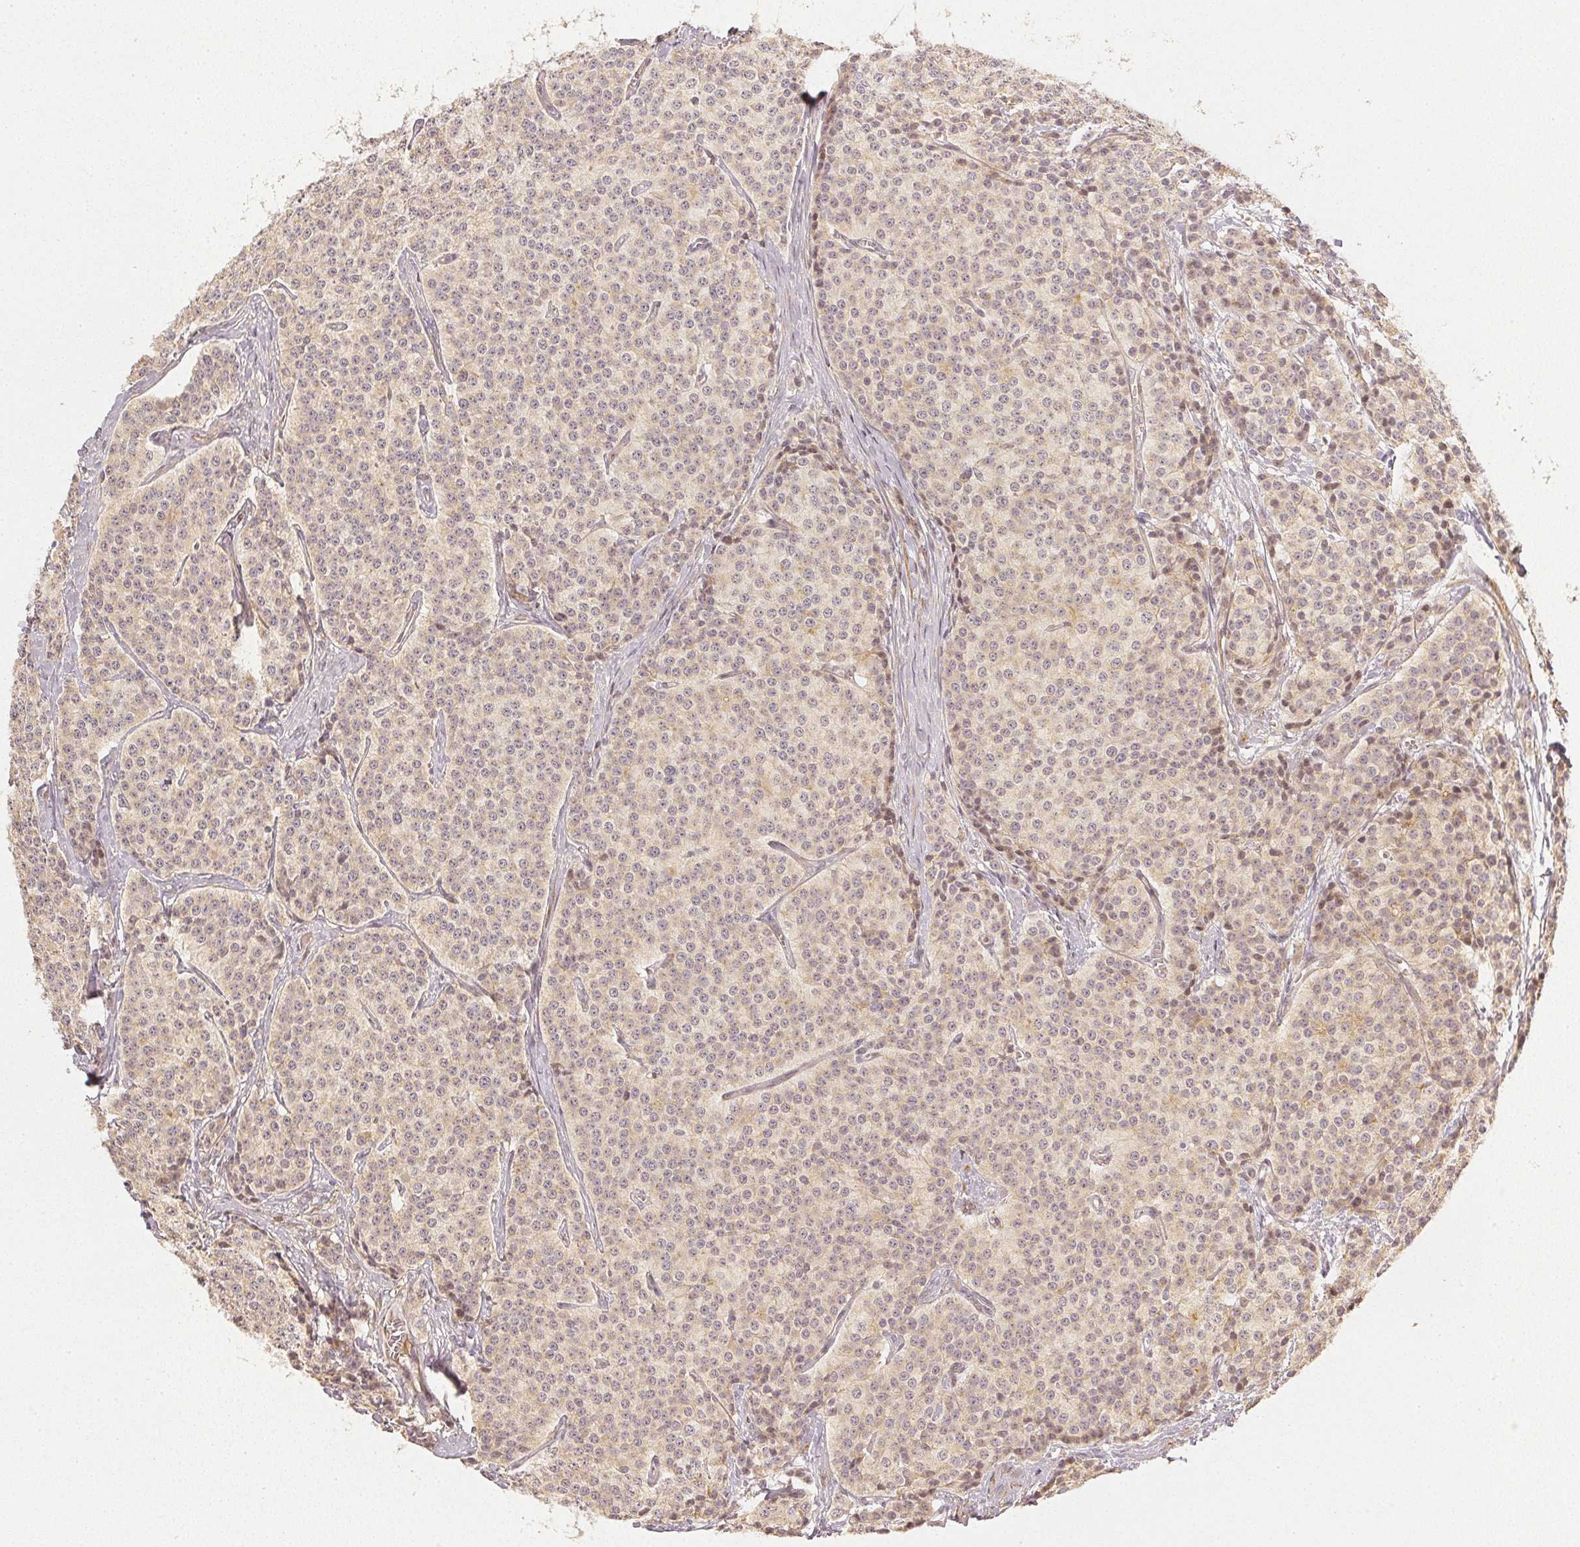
{"staining": {"intensity": "negative", "quantity": "none", "location": "none"}, "tissue": "carcinoid", "cell_type": "Tumor cells", "image_type": "cancer", "snomed": [{"axis": "morphology", "description": "Carcinoid, malignant, NOS"}, {"axis": "topography", "description": "Small intestine"}], "caption": "This image is of carcinoid (malignant) stained with IHC to label a protein in brown with the nuclei are counter-stained blue. There is no staining in tumor cells. (DAB (3,3'-diaminobenzidine) immunohistochemistry visualized using brightfield microscopy, high magnification).", "gene": "SERPINE1", "patient": {"sex": "female", "age": 64}}